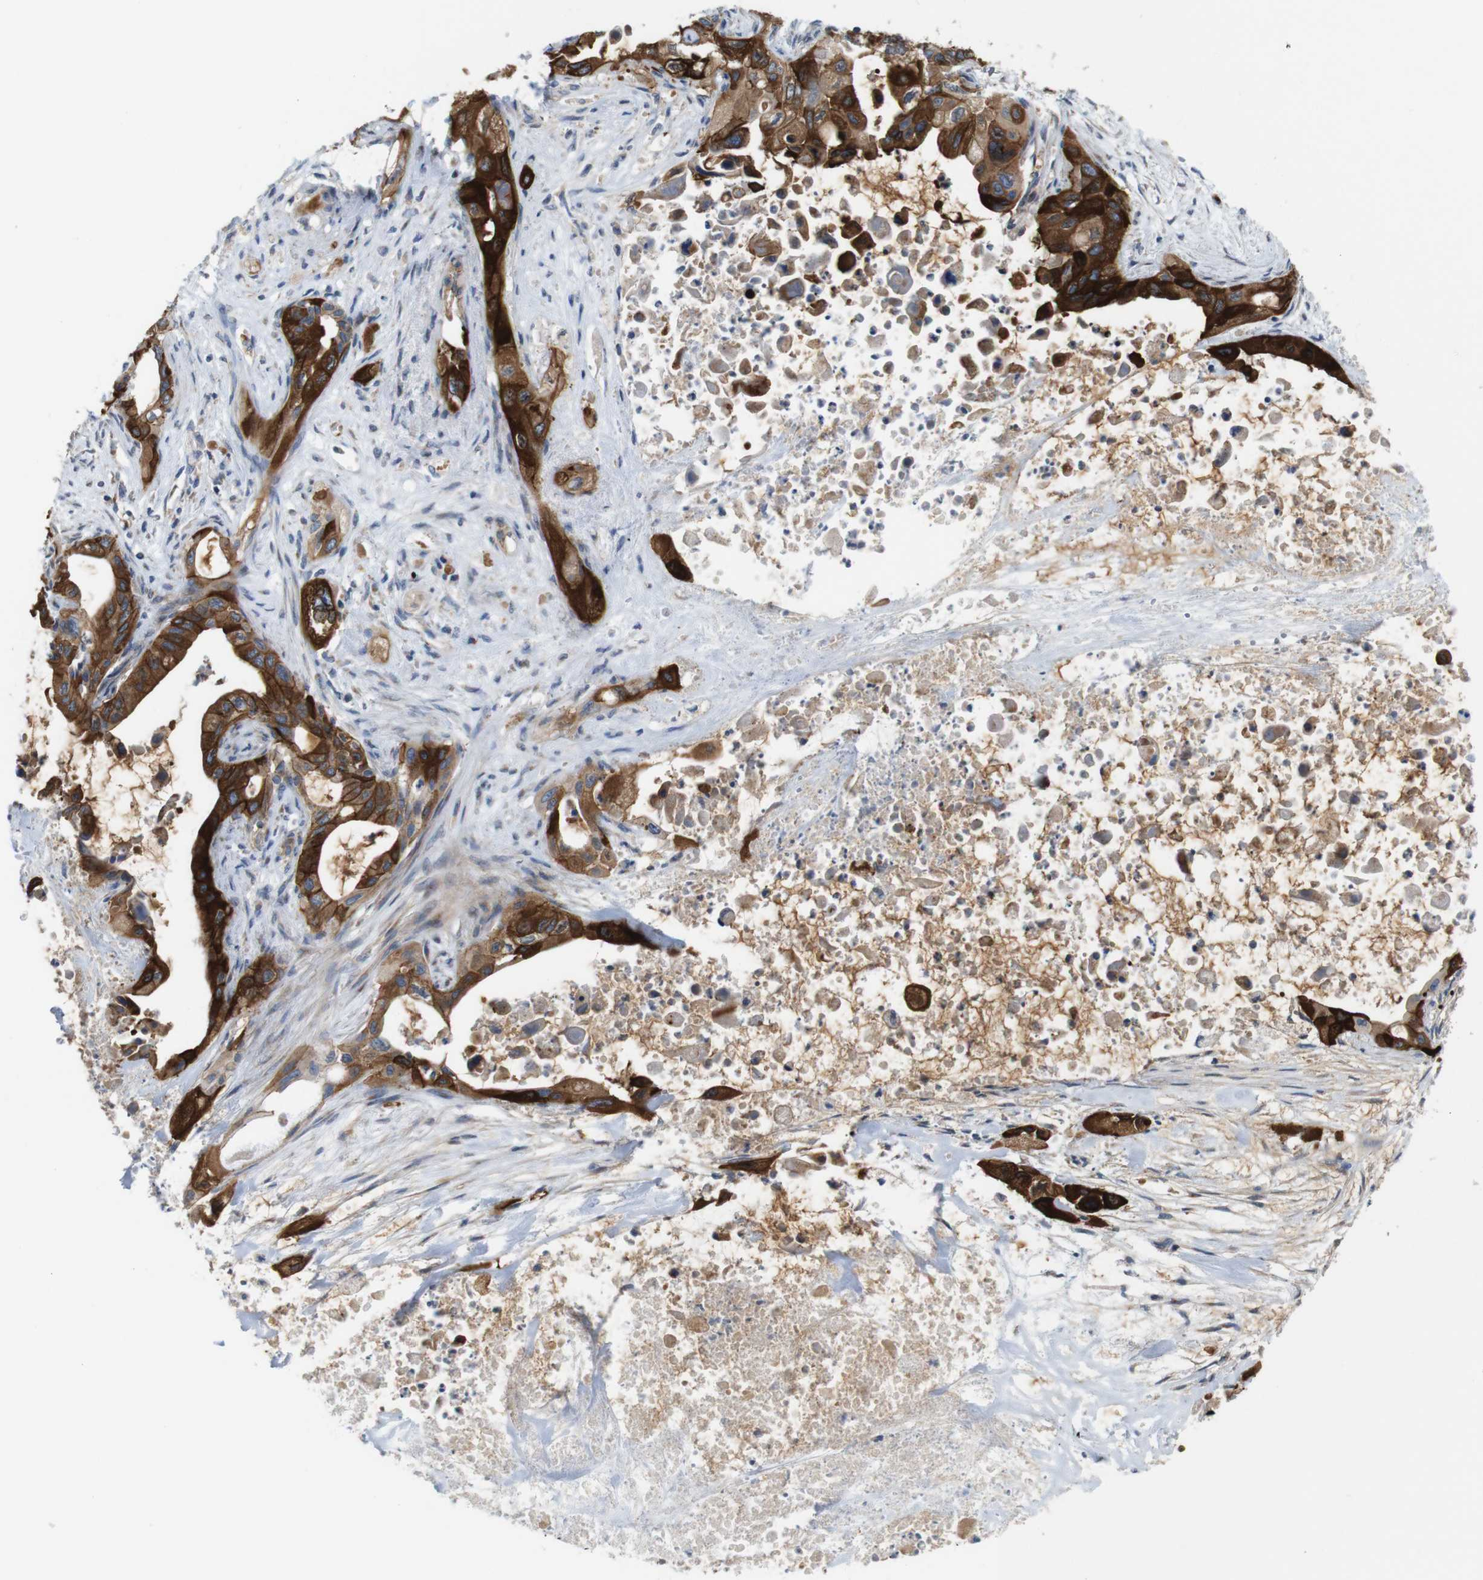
{"staining": {"intensity": "strong", "quantity": "25%-75%", "location": "cytoplasmic/membranous"}, "tissue": "pancreatic cancer", "cell_type": "Tumor cells", "image_type": "cancer", "snomed": [{"axis": "morphology", "description": "Adenocarcinoma, NOS"}, {"axis": "topography", "description": "Pancreas"}], "caption": "Immunohistochemical staining of pancreatic cancer (adenocarcinoma) exhibits high levels of strong cytoplasmic/membranous protein staining in about 25%-75% of tumor cells.", "gene": "EFCAB14", "patient": {"sex": "male", "age": 73}}